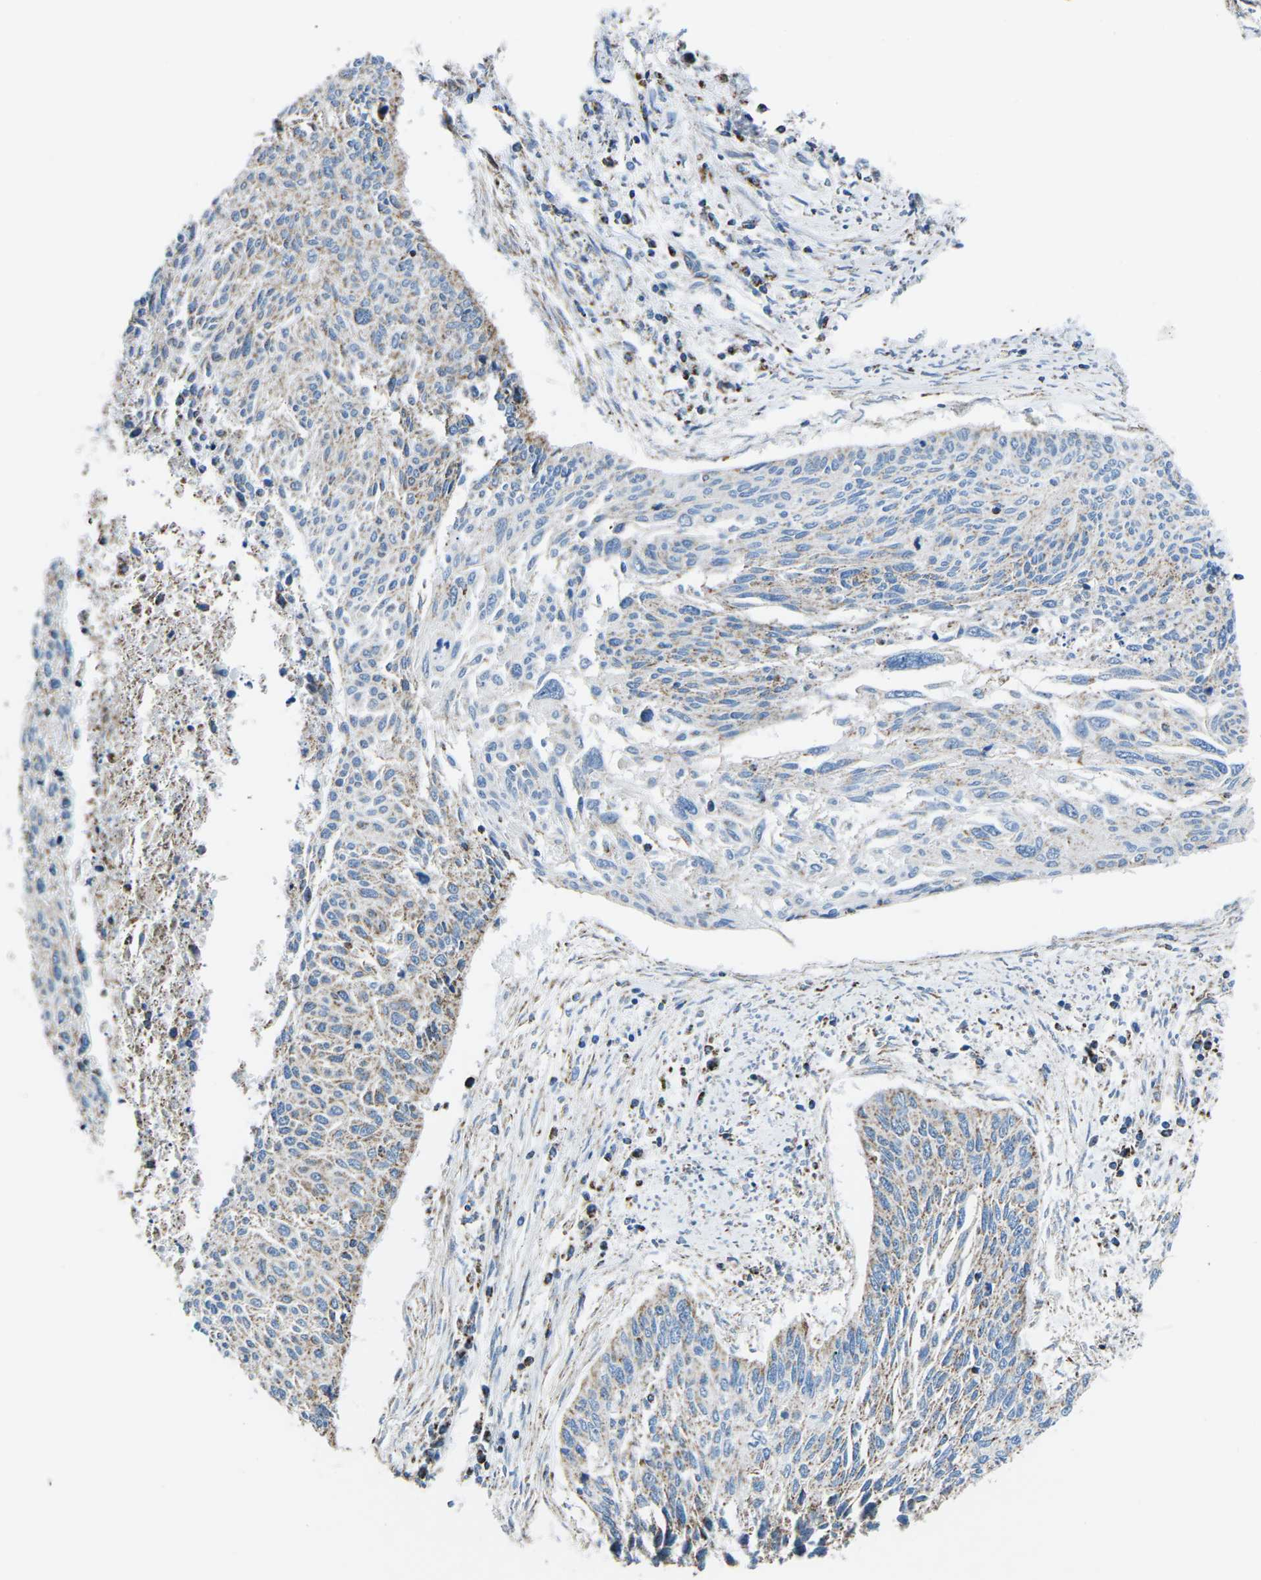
{"staining": {"intensity": "strong", "quantity": "25%-75%", "location": "cytoplasmic/membranous"}, "tissue": "cervical cancer", "cell_type": "Tumor cells", "image_type": "cancer", "snomed": [{"axis": "morphology", "description": "Squamous cell carcinoma, NOS"}, {"axis": "topography", "description": "Cervix"}], "caption": "Human squamous cell carcinoma (cervical) stained with a brown dye demonstrates strong cytoplasmic/membranous positive expression in about 25%-75% of tumor cells.", "gene": "MT-CO2", "patient": {"sex": "female", "age": 55}}